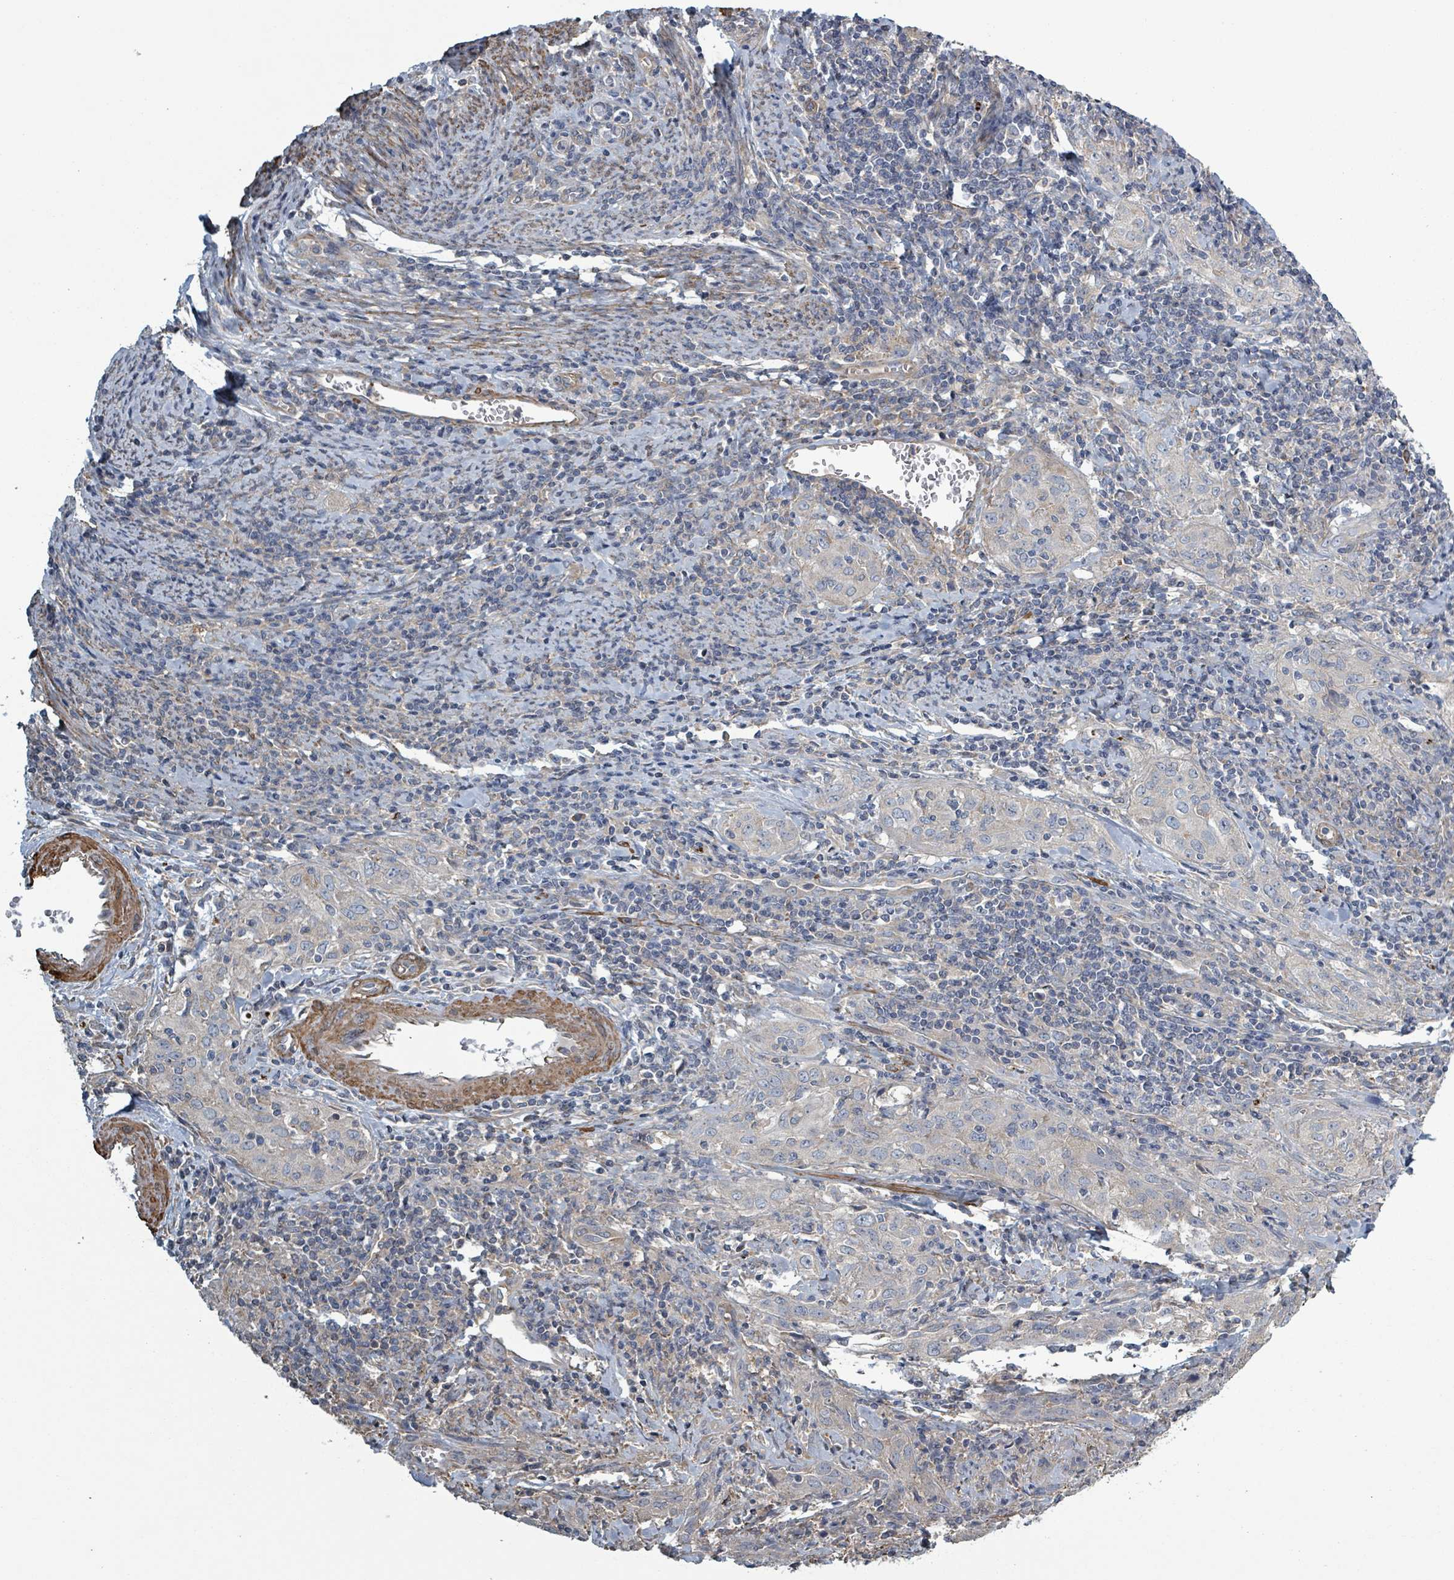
{"staining": {"intensity": "negative", "quantity": "none", "location": "none"}, "tissue": "cervical cancer", "cell_type": "Tumor cells", "image_type": "cancer", "snomed": [{"axis": "morphology", "description": "Squamous cell carcinoma, NOS"}, {"axis": "topography", "description": "Cervix"}], "caption": "Histopathology image shows no significant protein positivity in tumor cells of cervical cancer.", "gene": "ADCK1", "patient": {"sex": "female", "age": 57}}